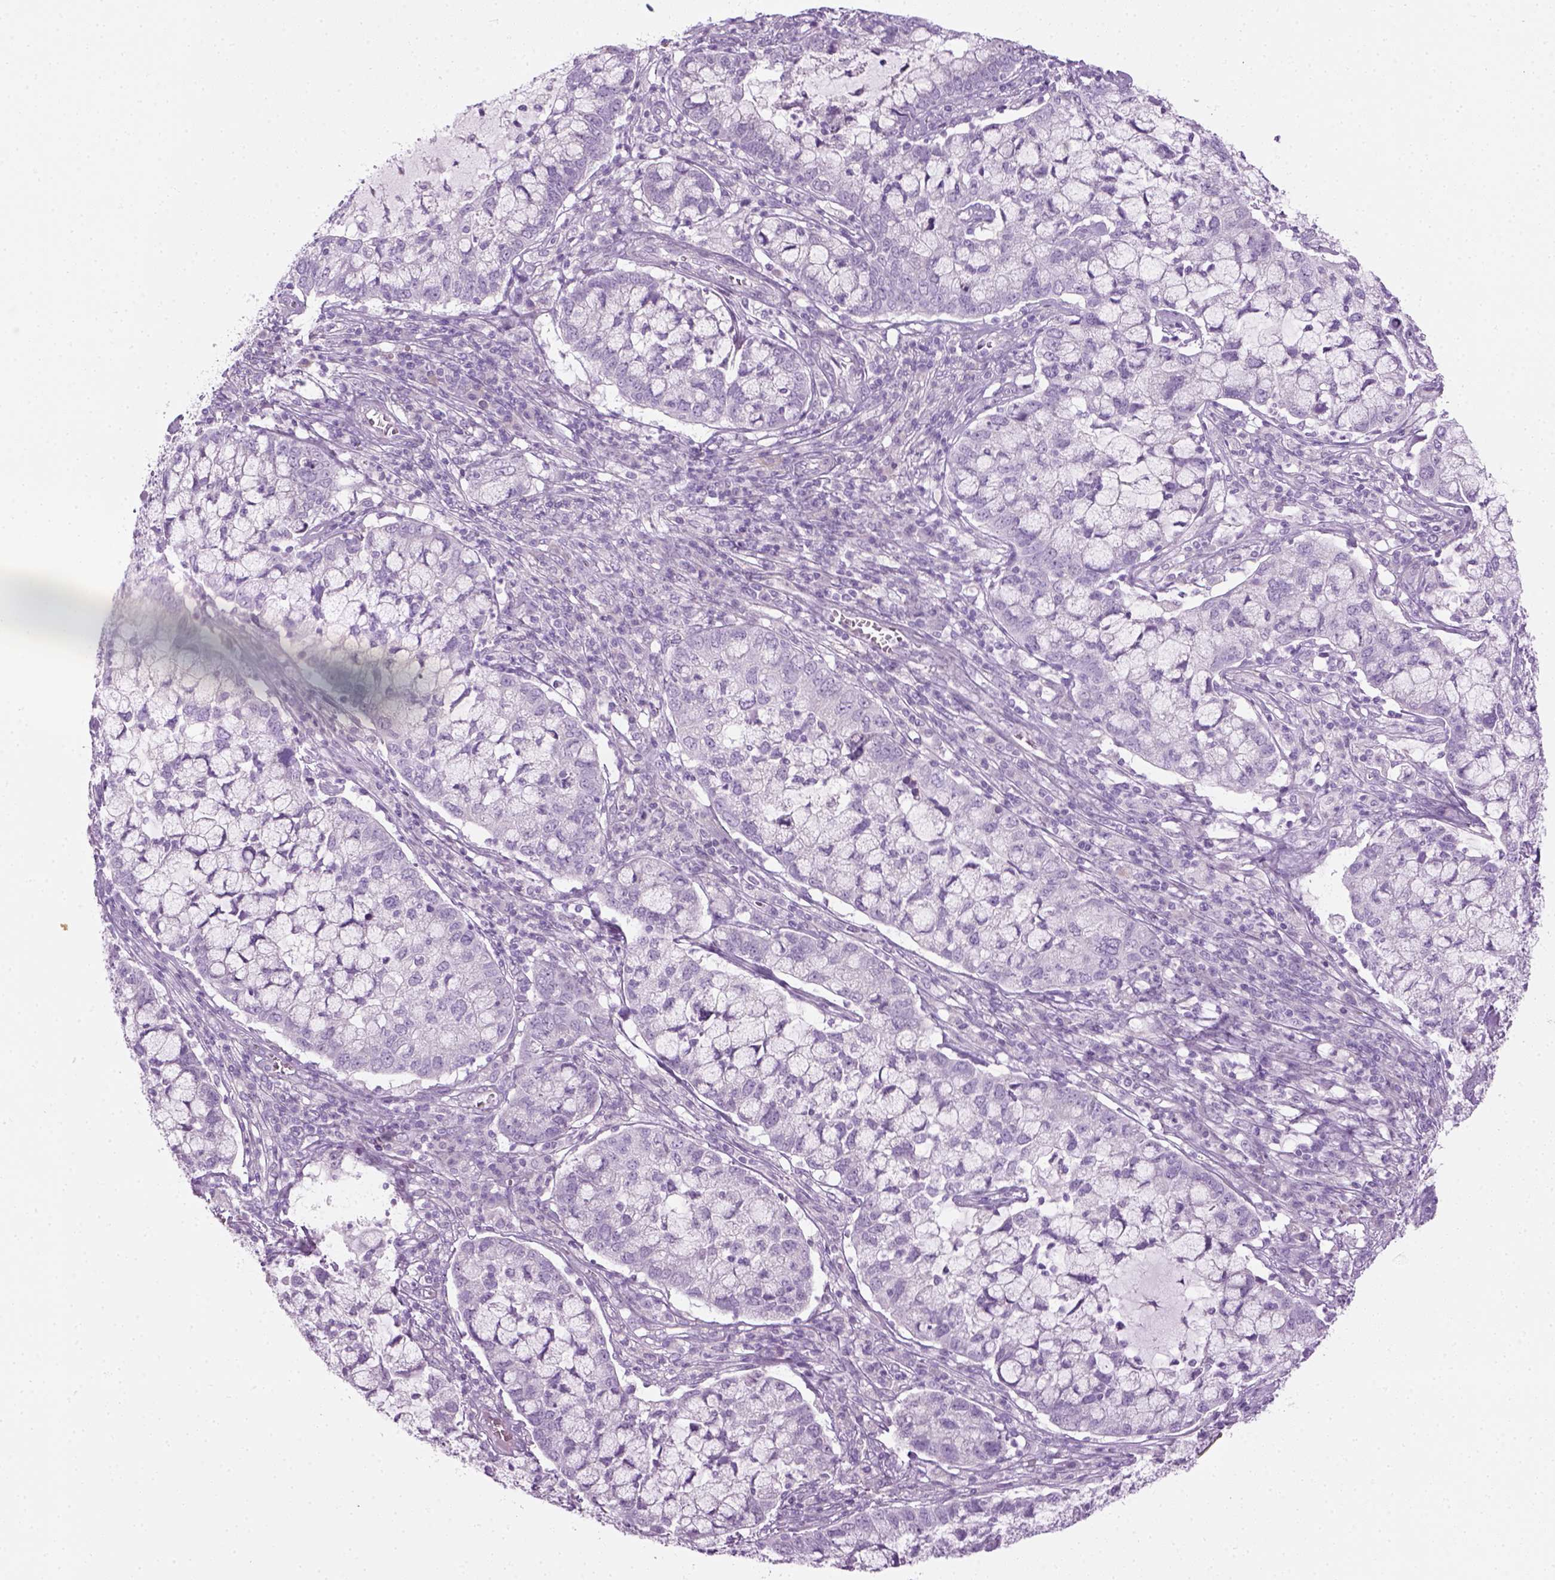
{"staining": {"intensity": "negative", "quantity": "none", "location": "none"}, "tissue": "cervical cancer", "cell_type": "Tumor cells", "image_type": "cancer", "snomed": [{"axis": "morphology", "description": "Adenocarcinoma, NOS"}, {"axis": "topography", "description": "Cervix"}], "caption": "A histopathology image of human cervical cancer (adenocarcinoma) is negative for staining in tumor cells.", "gene": "CIBAR2", "patient": {"sex": "female", "age": 40}}